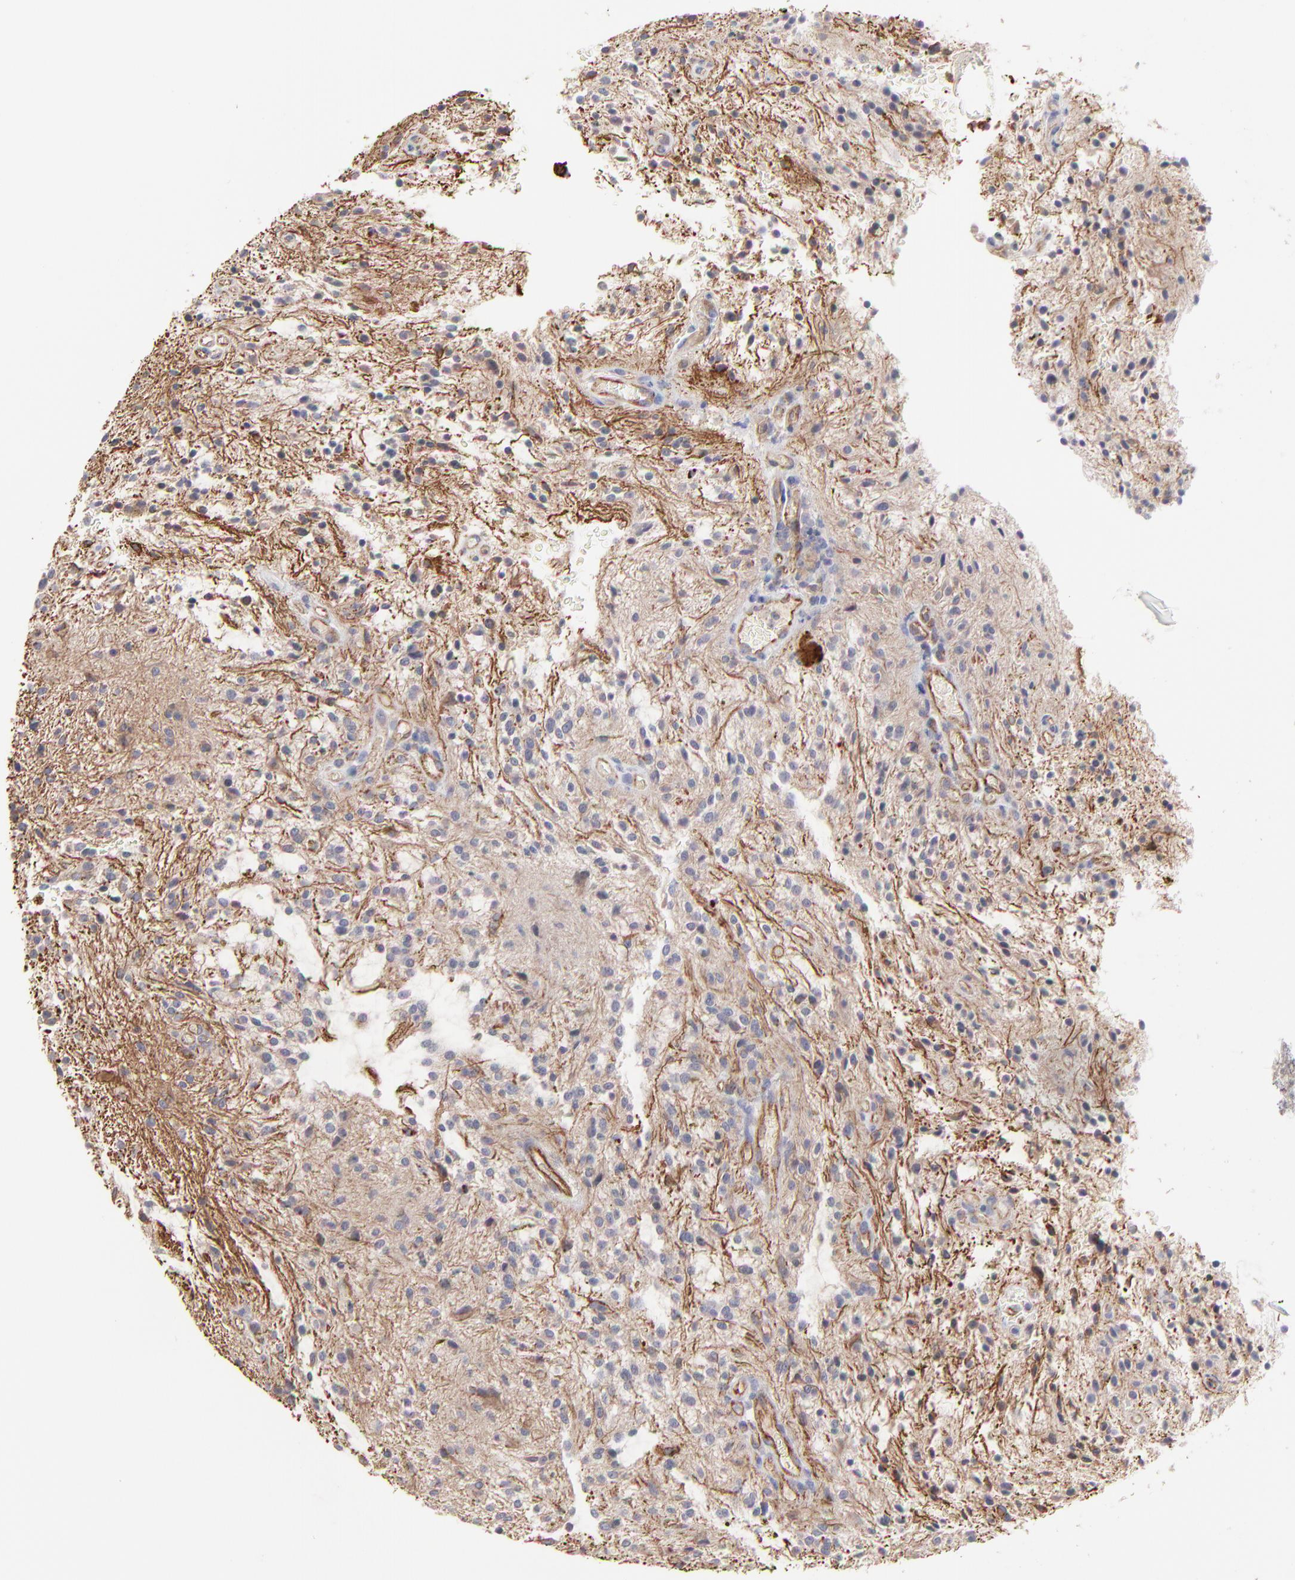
{"staining": {"intensity": "moderate", "quantity": ">75%", "location": "cytoplasmic/membranous"}, "tissue": "glioma", "cell_type": "Tumor cells", "image_type": "cancer", "snomed": [{"axis": "morphology", "description": "Glioma, malignant, NOS"}, {"axis": "topography", "description": "Cerebellum"}], "caption": "DAB (3,3'-diaminobenzidine) immunohistochemical staining of human malignant glioma reveals moderate cytoplasmic/membranous protein positivity in approximately >75% of tumor cells.", "gene": "COX8C", "patient": {"sex": "female", "age": 10}}